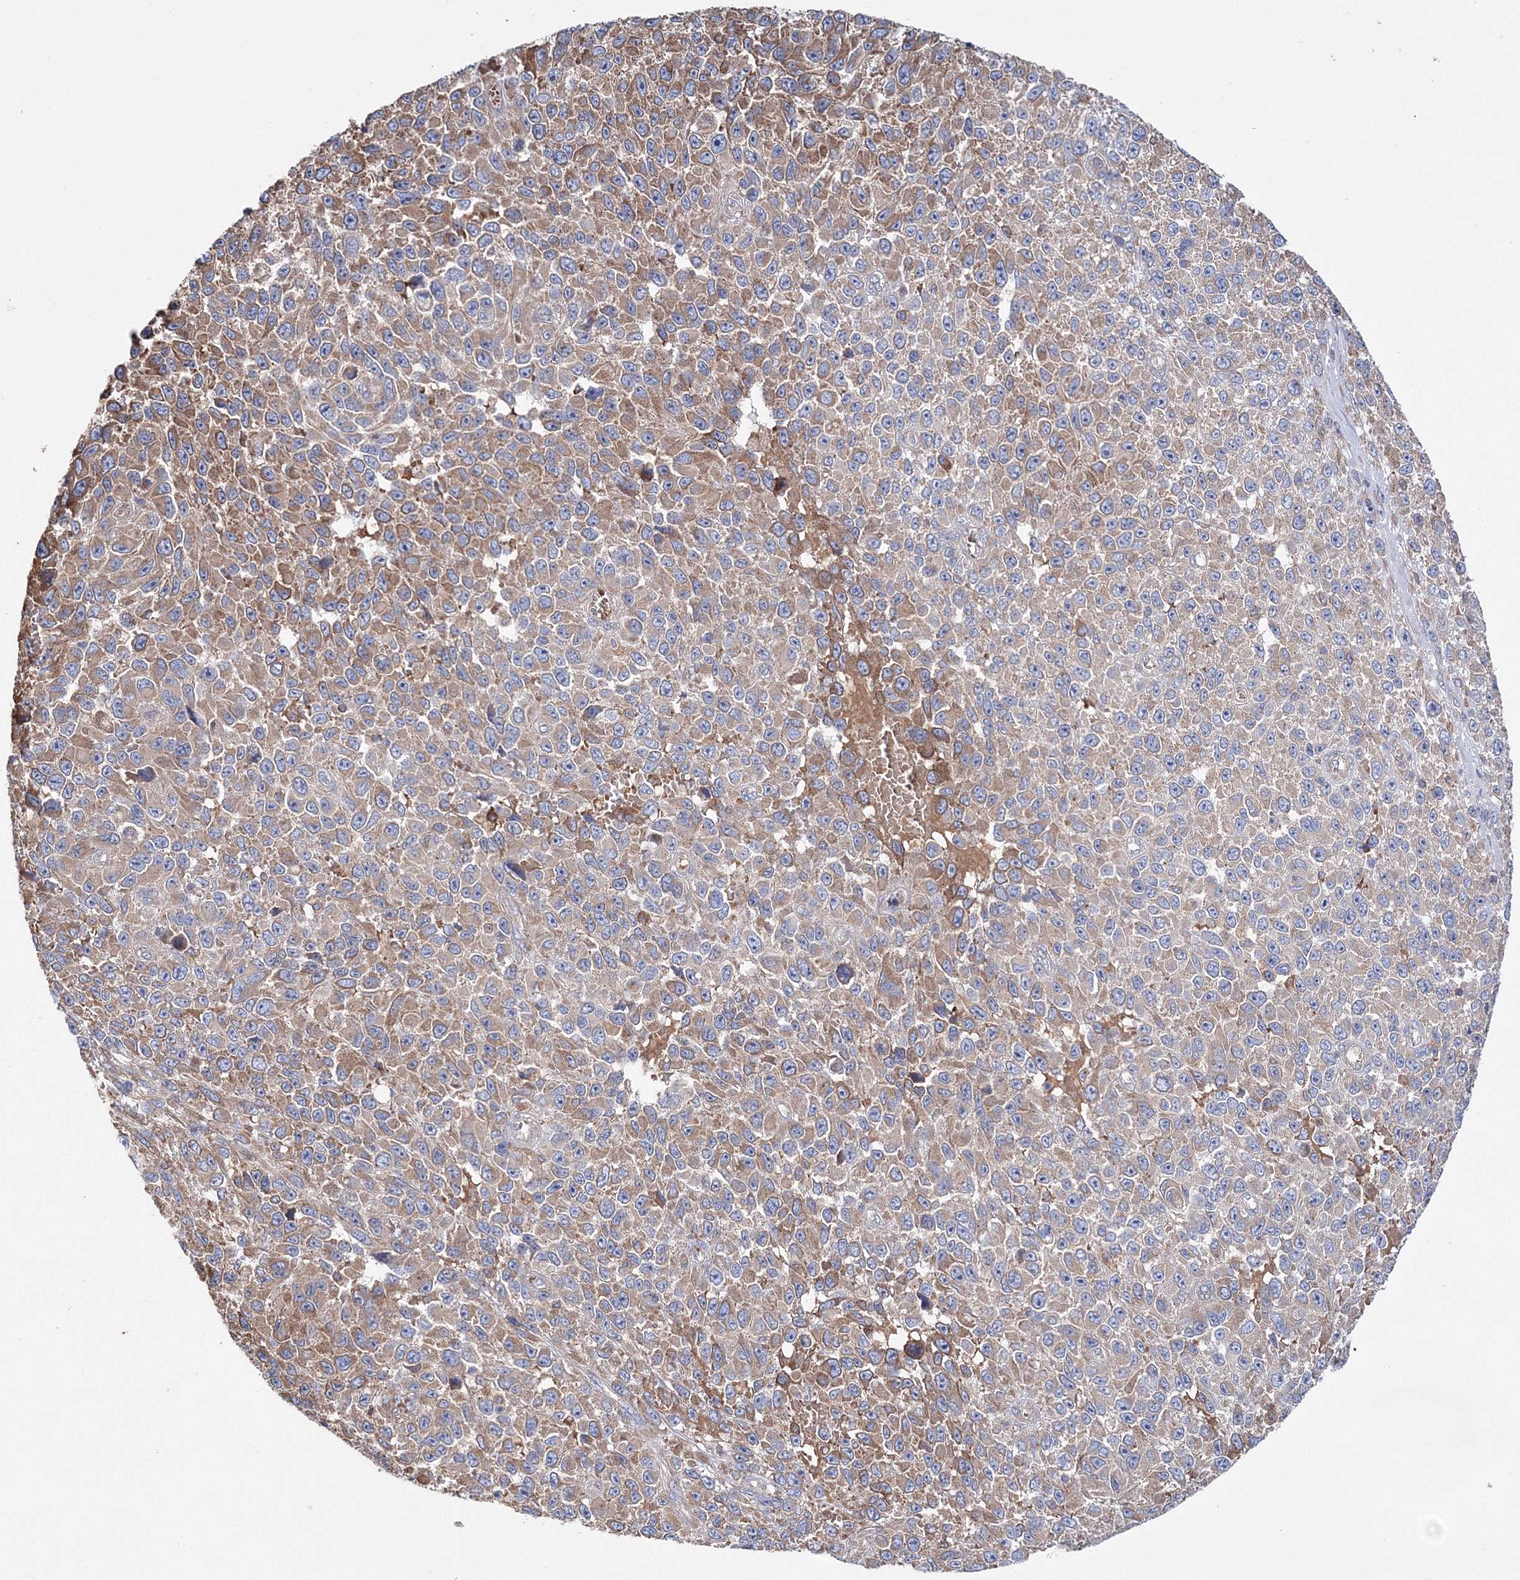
{"staining": {"intensity": "moderate", "quantity": ">75%", "location": "cytoplasmic/membranous"}, "tissue": "melanoma", "cell_type": "Tumor cells", "image_type": "cancer", "snomed": [{"axis": "morphology", "description": "Malignant melanoma, NOS"}, {"axis": "topography", "description": "Skin"}], "caption": "Approximately >75% of tumor cells in human malignant melanoma show moderate cytoplasmic/membranous protein positivity as visualized by brown immunohistochemical staining.", "gene": "VPS8", "patient": {"sex": "female", "age": 96}}